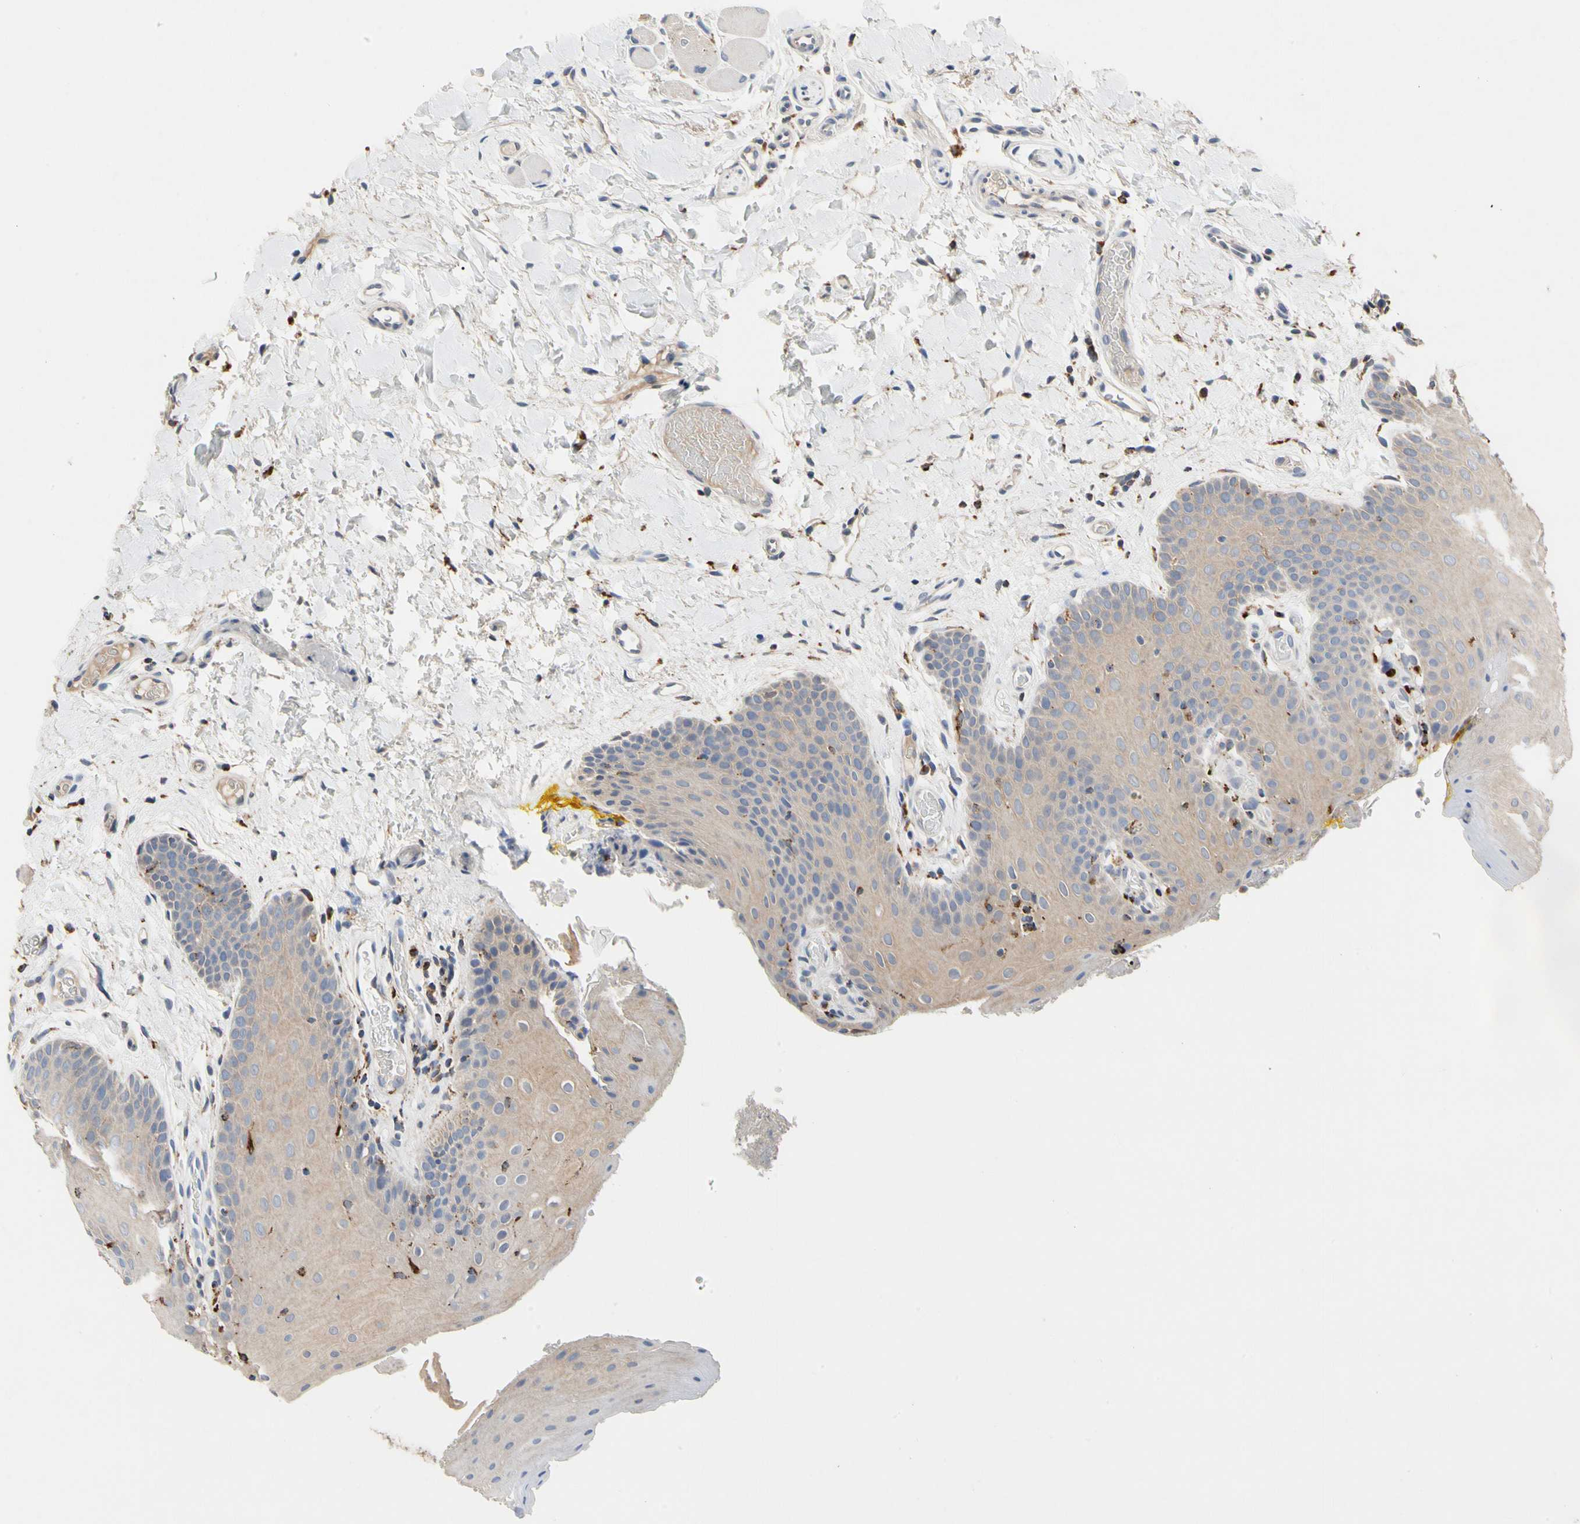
{"staining": {"intensity": "weak", "quantity": ">75%", "location": "cytoplasmic/membranous"}, "tissue": "oral mucosa", "cell_type": "Squamous epithelial cells", "image_type": "normal", "snomed": [{"axis": "morphology", "description": "Normal tissue, NOS"}, {"axis": "topography", "description": "Oral tissue"}], "caption": "Weak cytoplasmic/membranous positivity for a protein is present in approximately >75% of squamous epithelial cells of unremarkable oral mucosa using immunohistochemistry.", "gene": "ADA2", "patient": {"sex": "male", "age": 54}}